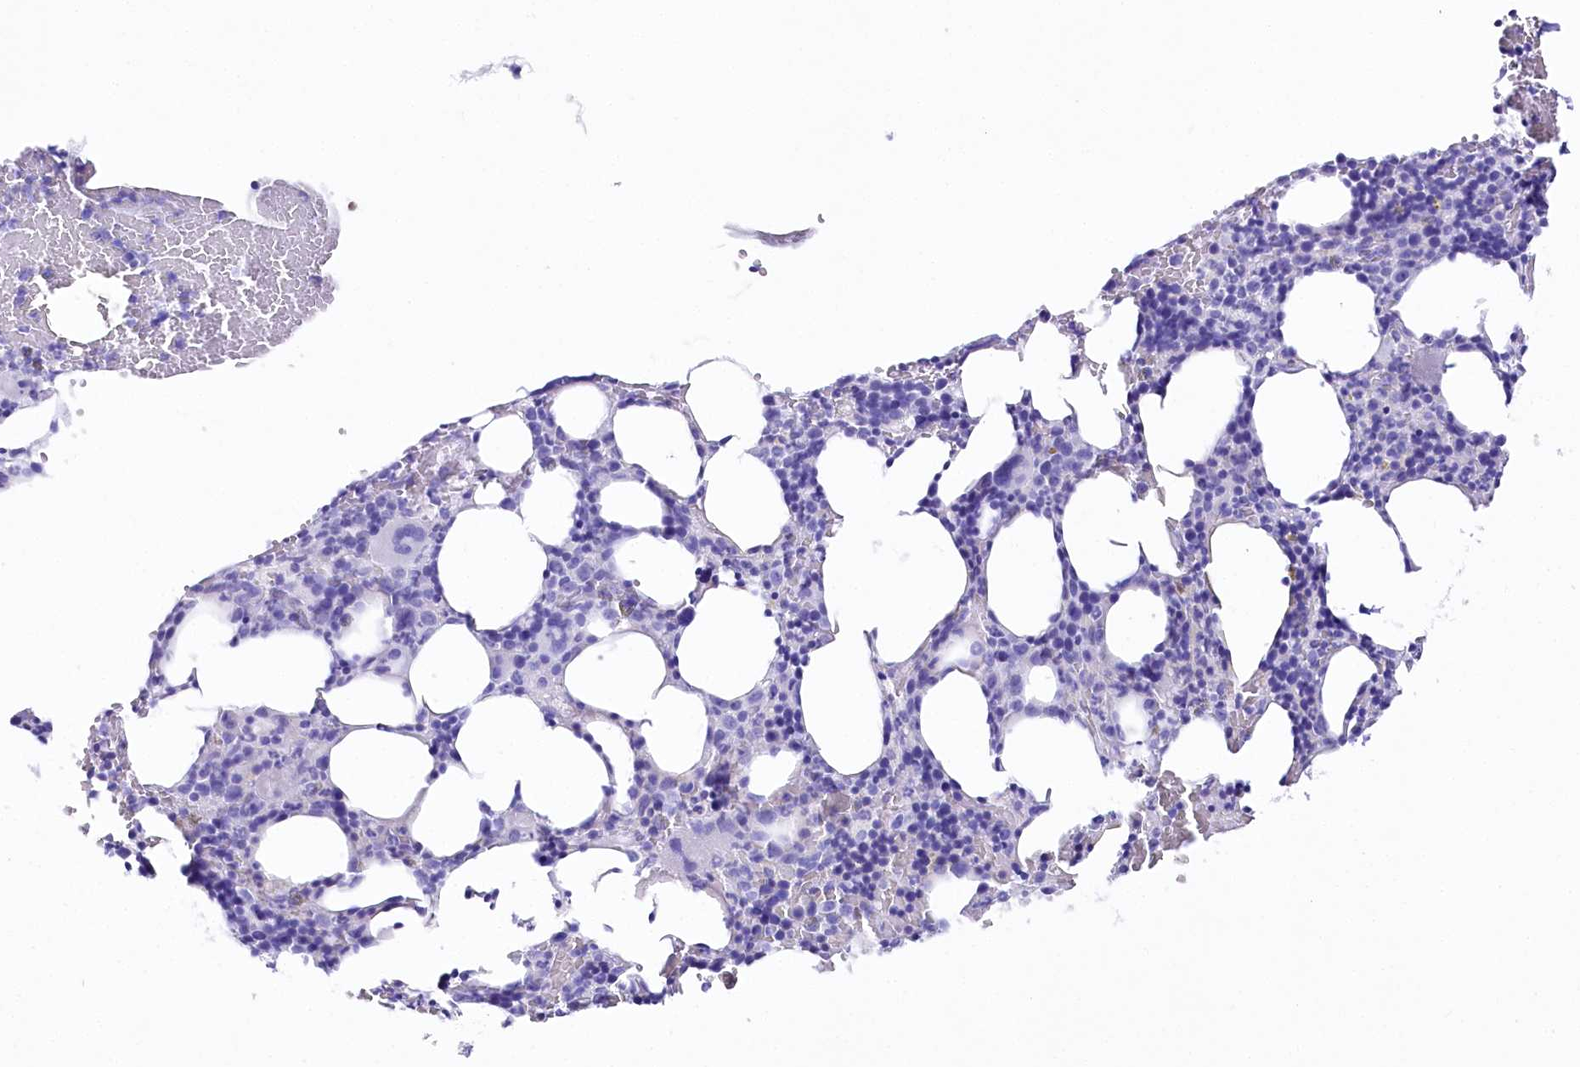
{"staining": {"intensity": "negative", "quantity": "none", "location": "none"}, "tissue": "bone marrow", "cell_type": "Hematopoietic cells", "image_type": "normal", "snomed": [{"axis": "morphology", "description": "Normal tissue, NOS"}, {"axis": "topography", "description": "Bone marrow"}], "caption": "High magnification brightfield microscopy of benign bone marrow stained with DAB (3,3'-diaminobenzidine) (brown) and counterstained with hematoxylin (blue): hematopoietic cells show no significant staining. (IHC, brightfield microscopy, high magnification).", "gene": "CSN3", "patient": {"sex": "male", "age": 62}}